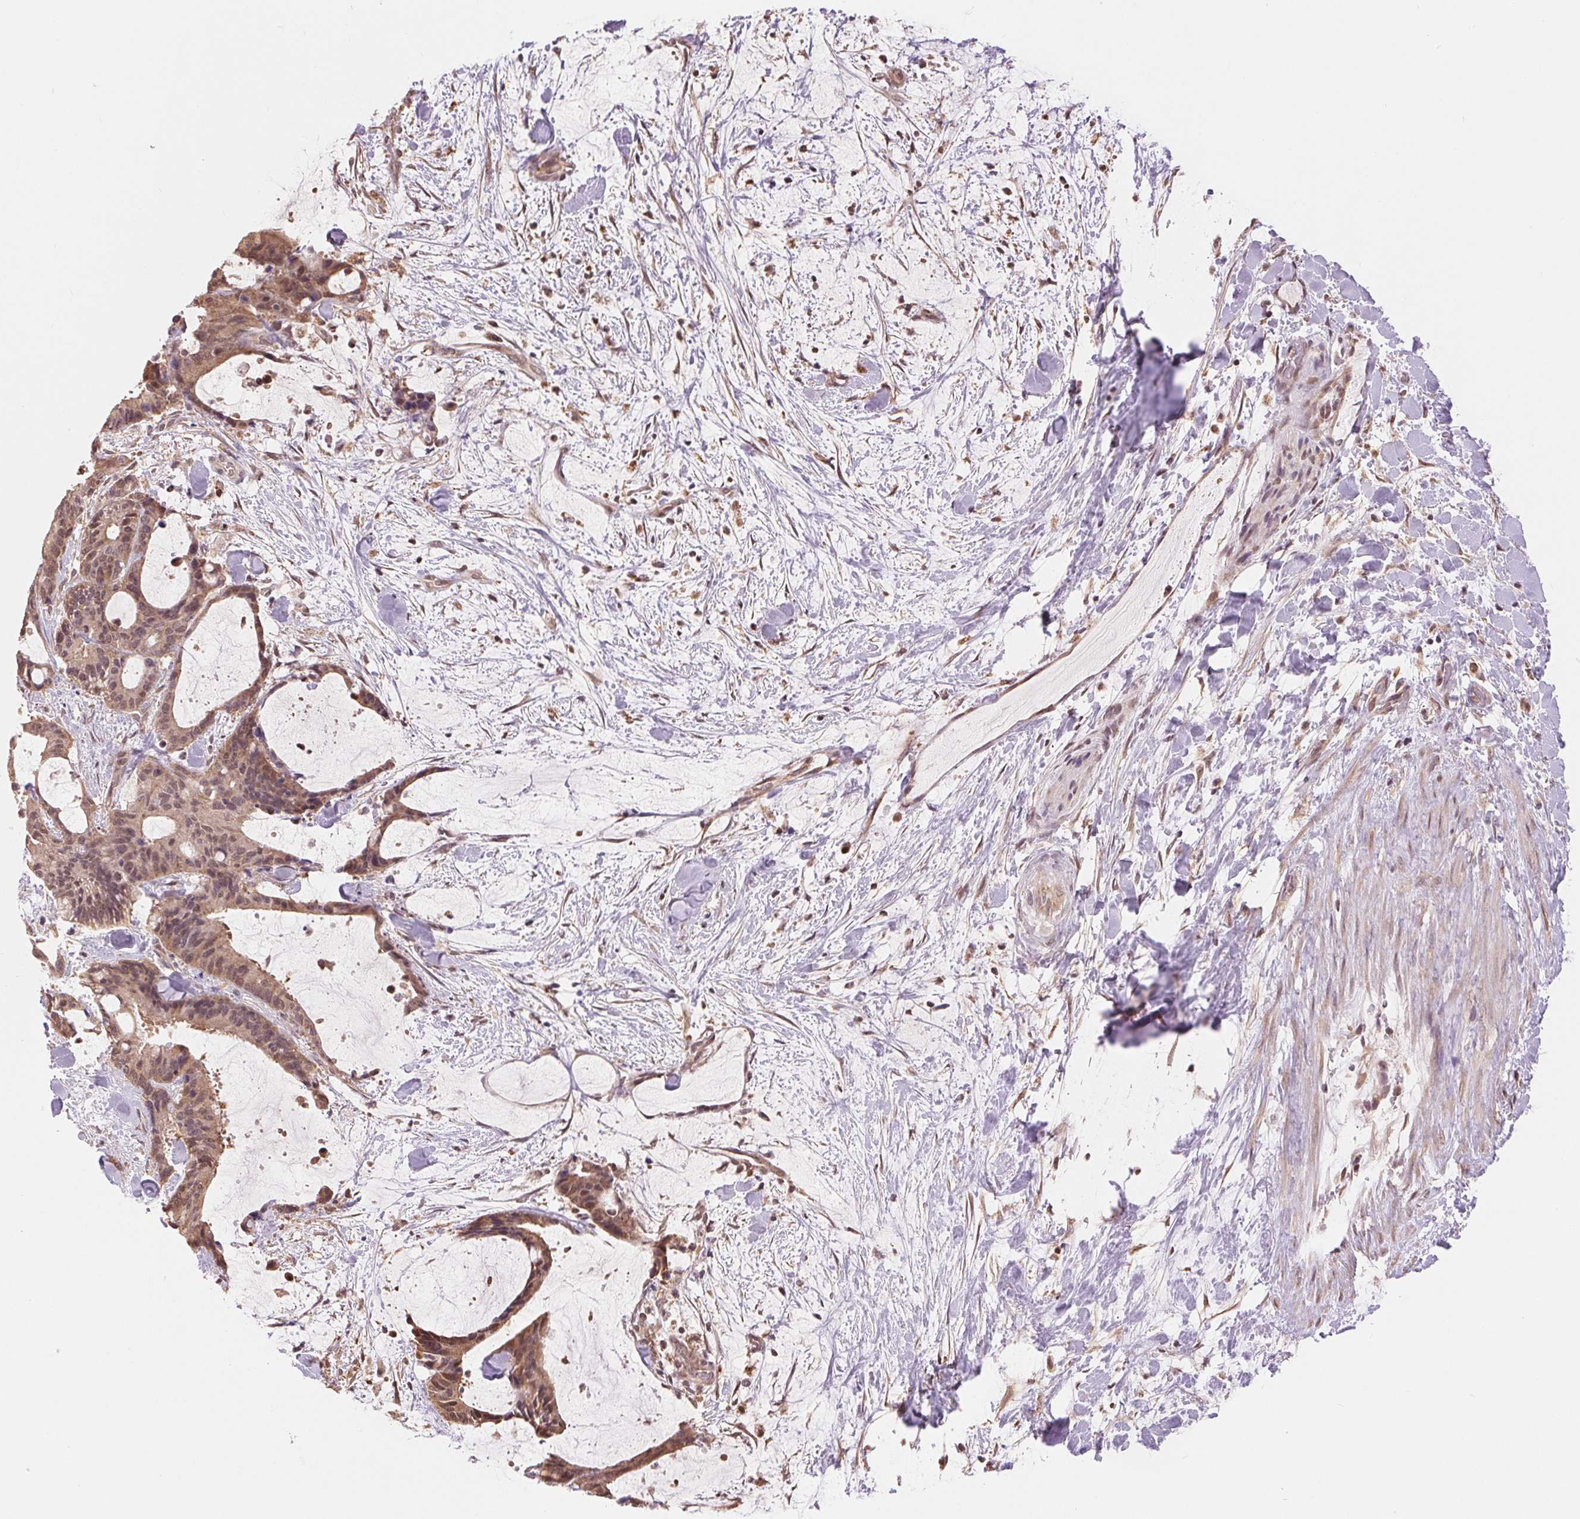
{"staining": {"intensity": "moderate", "quantity": ">75%", "location": "cytoplasmic/membranous,nuclear"}, "tissue": "liver cancer", "cell_type": "Tumor cells", "image_type": "cancer", "snomed": [{"axis": "morphology", "description": "Cholangiocarcinoma"}, {"axis": "topography", "description": "Liver"}], "caption": "IHC histopathology image of cholangiocarcinoma (liver) stained for a protein (brown), which displays medium levels of moderate cytoplasmic/membranous and nuclear positivity in approximately >75% of tumor cells.", "gene": "TMEM273", "patient": {"sex": "female", "age": 73}}